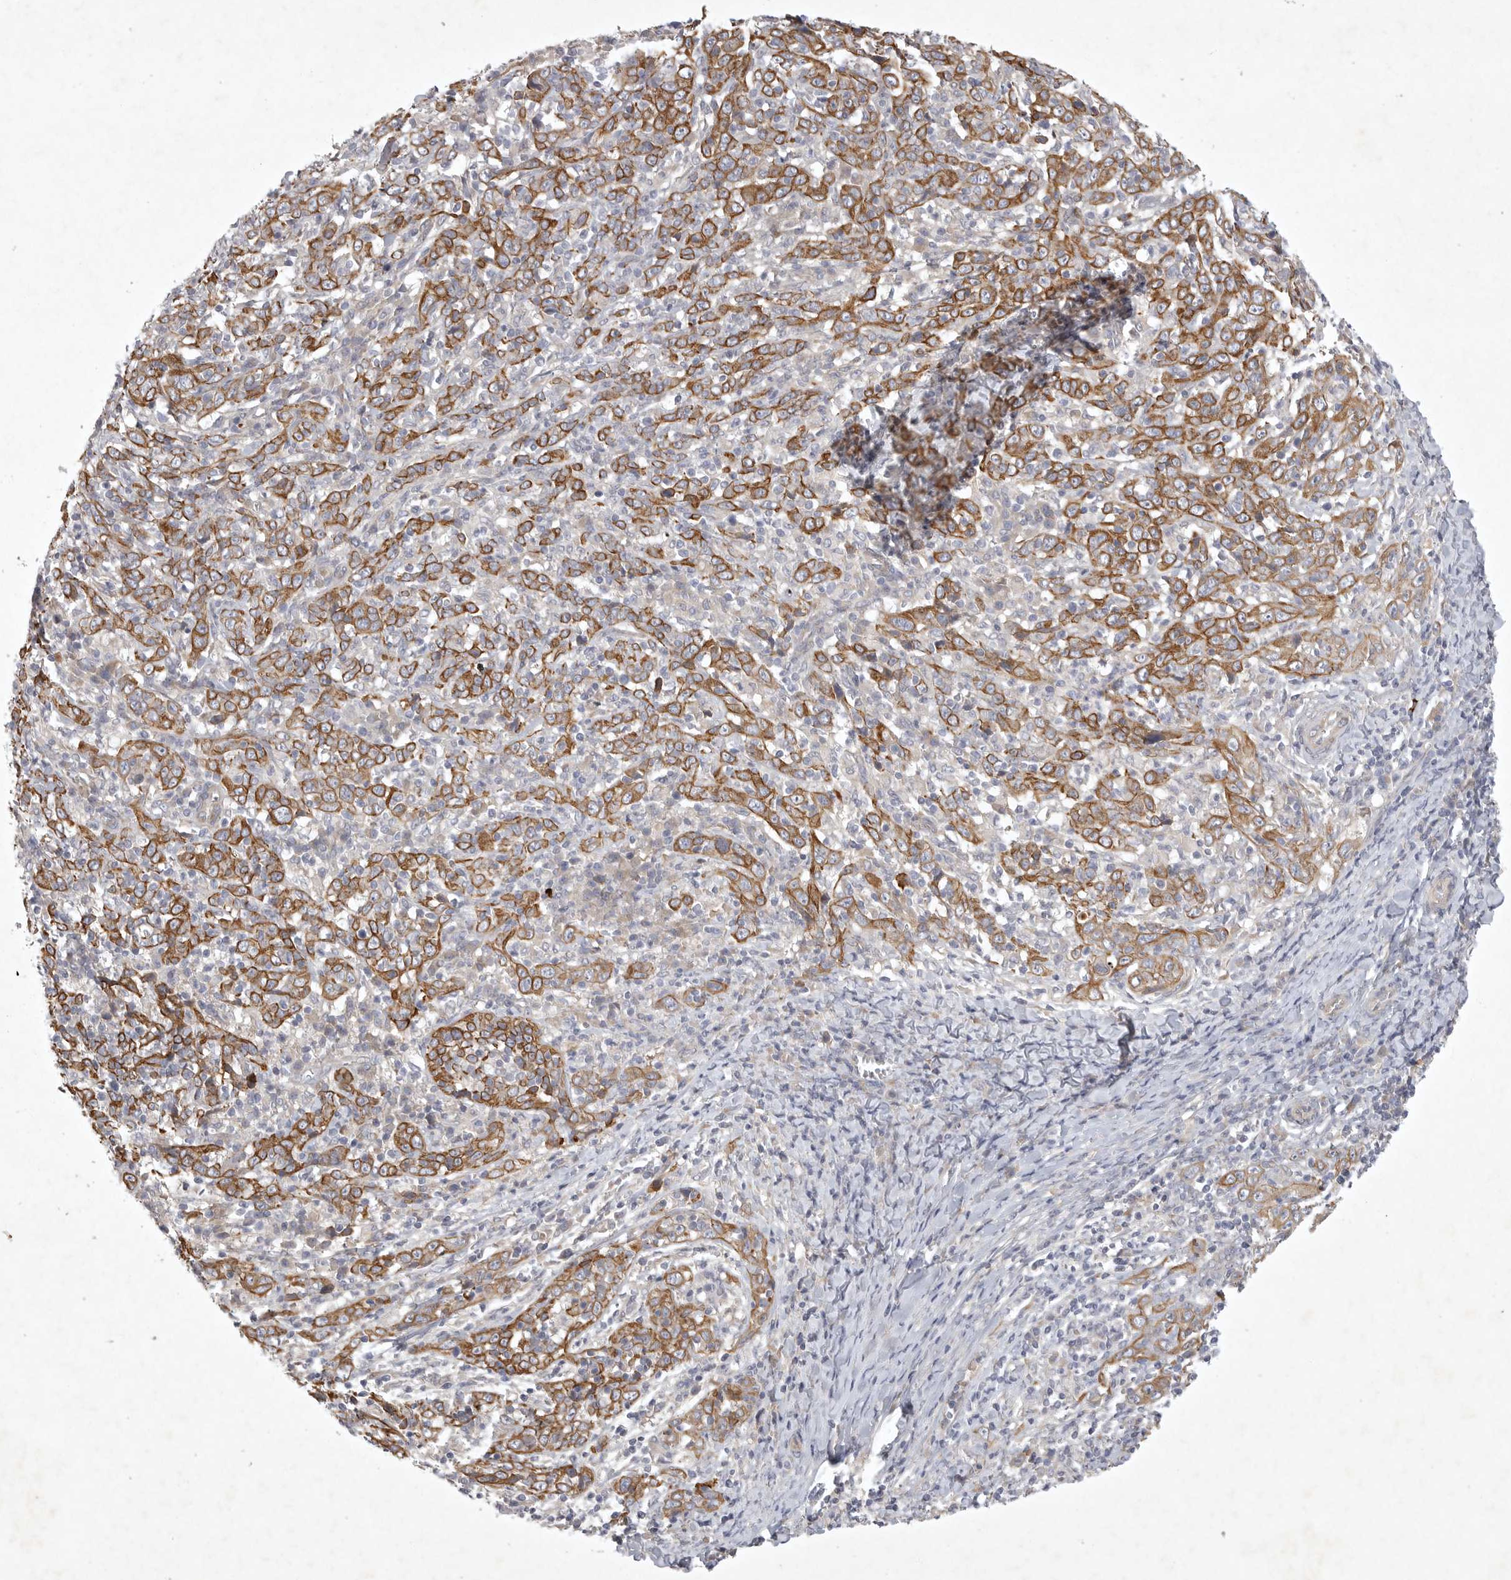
{"staining": {"intensity": "moderate", "quantity": ">75%", "location": "cytoplasmic/membranous"}, "tissue": "cervical cancer", "cell_type": "Tumor cells", "image_type": "cancer", "snomed": [{"axis": "morphology", "description": "Squamous cell carcinoma, NOS"}, {"axis": "topography", "description": "Cervix"}], "caption": "Immunohistochemistry micrograph of cervical cancer stained for a protein (brown), which reveals medium levels of moderate cytoplasmic/membranous staining in about >75% of tumor cells.", "gene": "BZW2", "patient": {"sex": "female", "age": 46}}